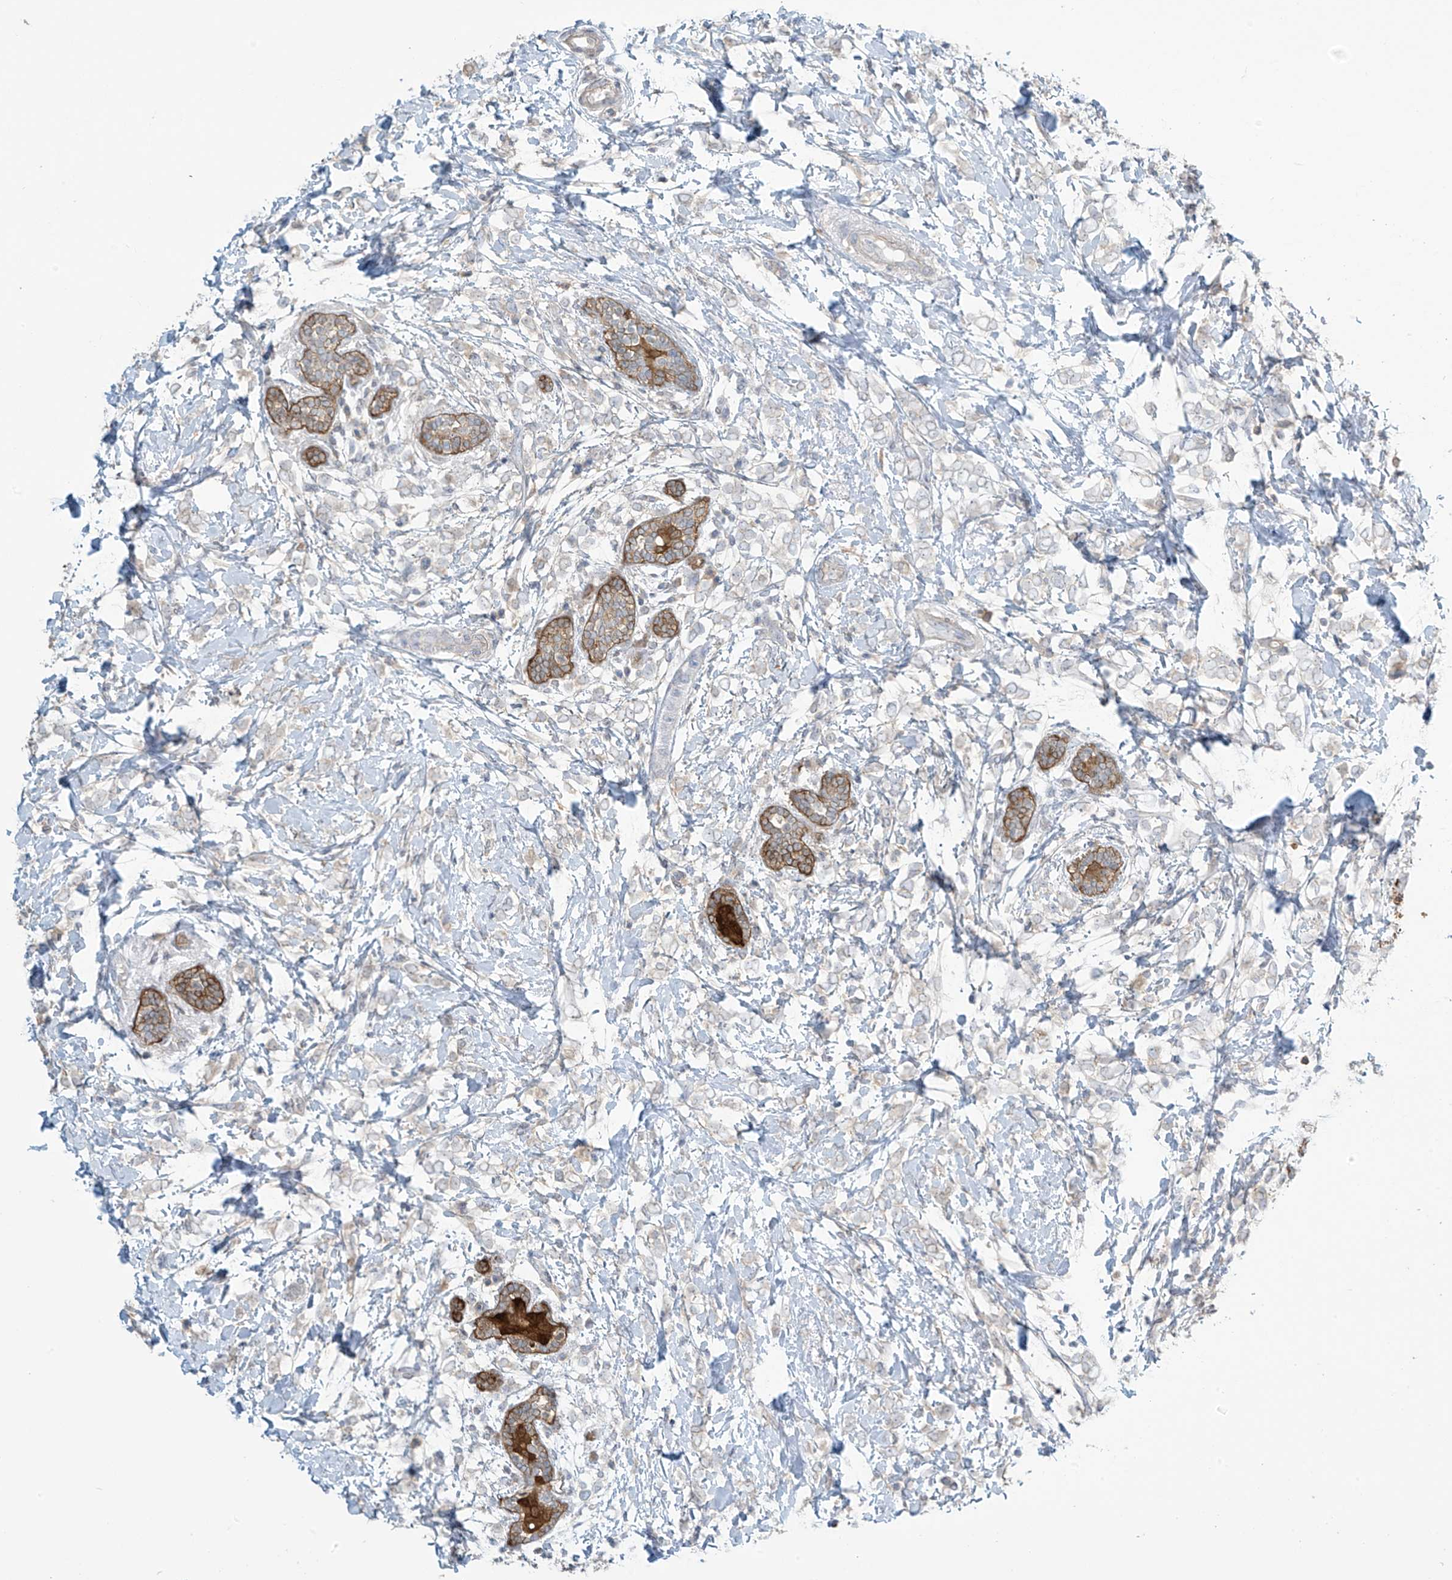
{"staining": {"intensity": "negative", "quantity": "none", "location": "none"}, "tissue": "breast cancer", "cell_type": "Tumor cells", "image_type": "cancer", "snomed": [{"axis": "morphology", "description": "Normal tissue, NOS"}, {"axis": "morphology", "description": "Lobular carcinoma"}, {"axis": "topography", "description": "Breast"}], "caption": "DAB immunohistochemical staining of human lobular carcinoma (breast) shows no significant staining in tumor cells.", "gene": "TAGAP", "patient": {"sex": "female", "age": 47}}